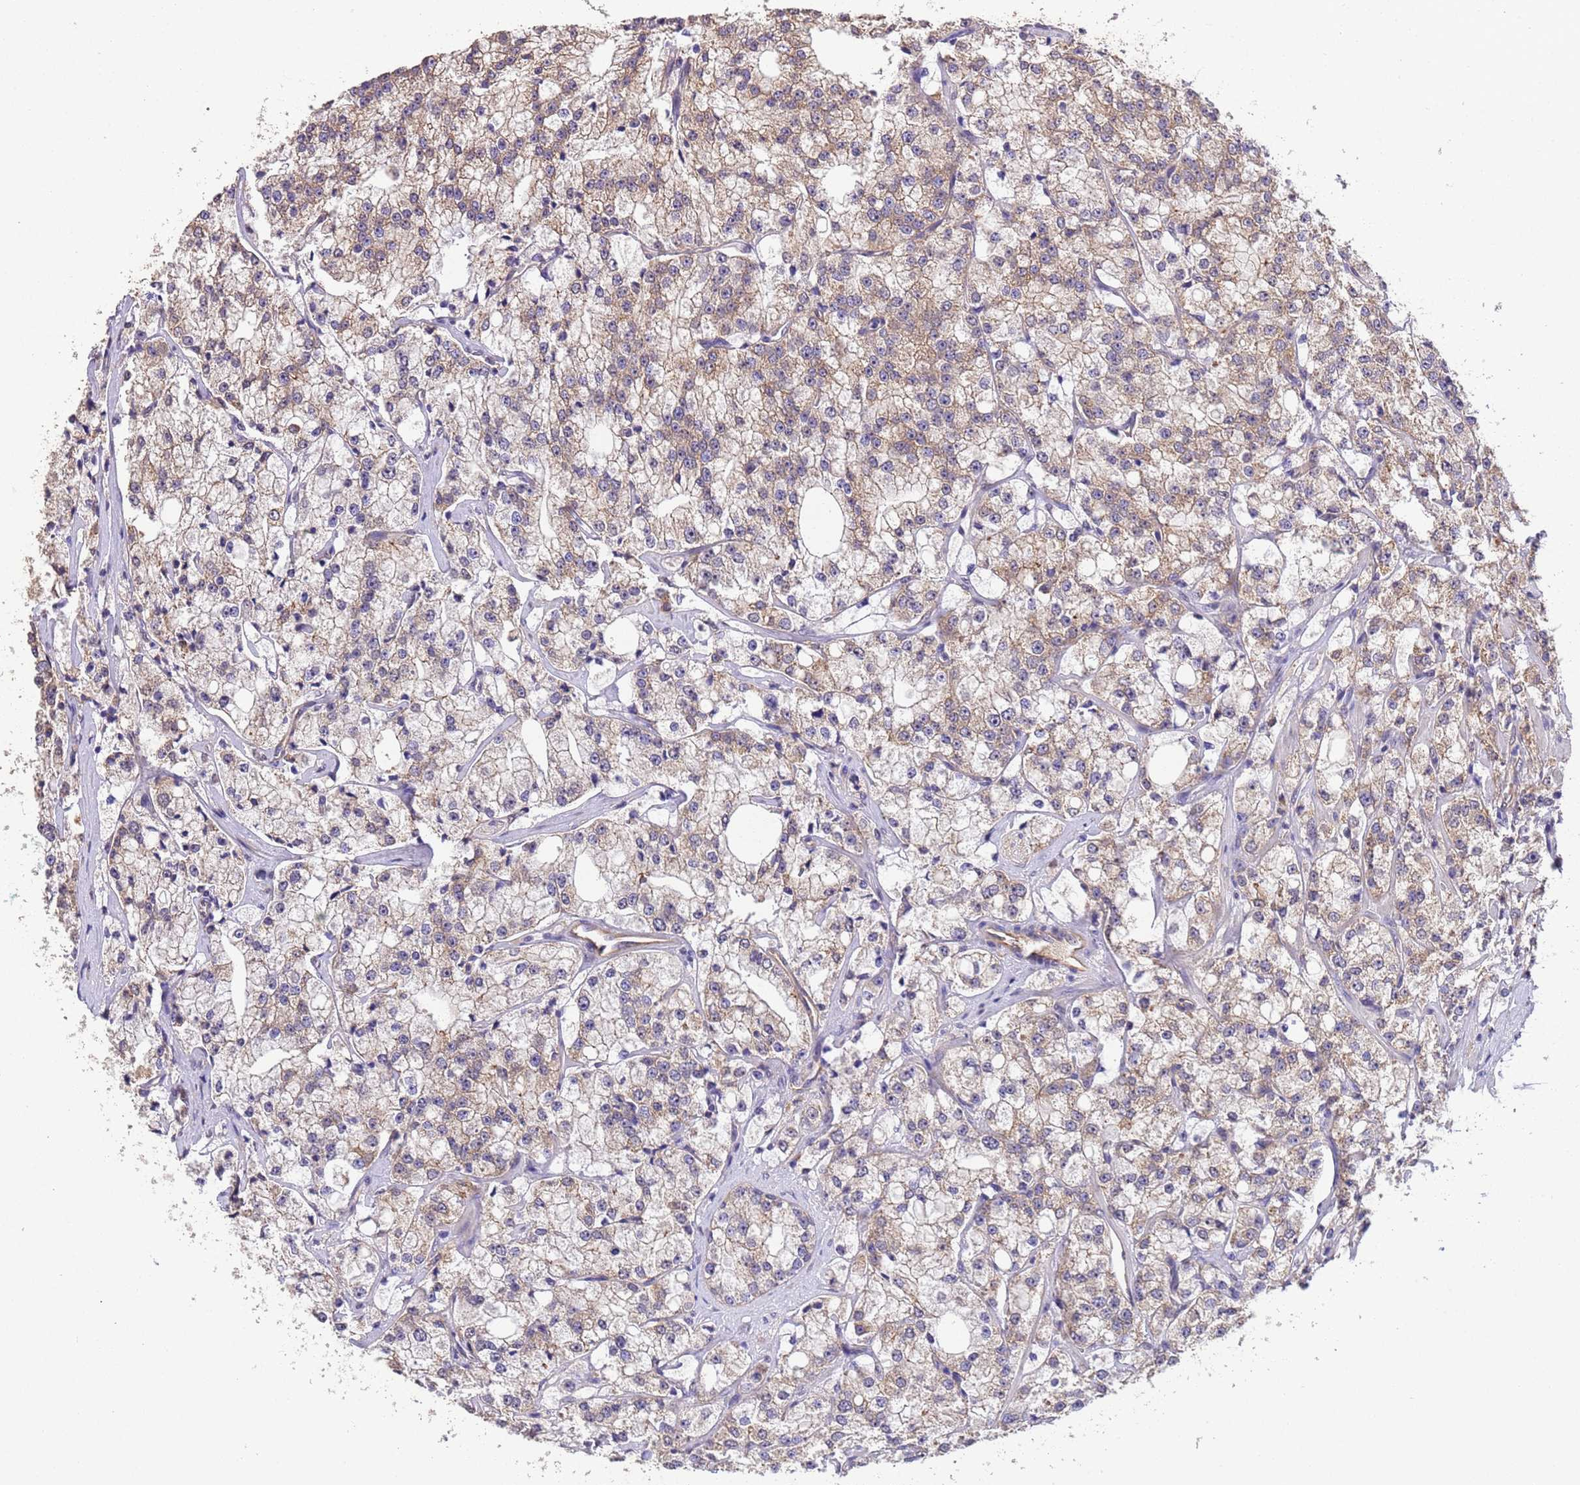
{"staining": {"intensity": "weak", "quantity": ">75%", "location": "cytoplasmic/membranous"}, "tissue": "prostate cancer", "cell_type": "Tumor cells", "image_type": "cancer", "snomed": [{"axis": "morphology", "description": "Adenocarcinoma, High grade"}, {"axis": "topography", "description": "Prostate"}], "caption": "The histopathology image exhibits a brown stain indicating the presence of a protein in the cytoplasmic/membranous of tumor cells in high-grade adenocarcinoma (prostate).", "gene": "NPHP1", "patient": {"sex": "male", "age": 64}}